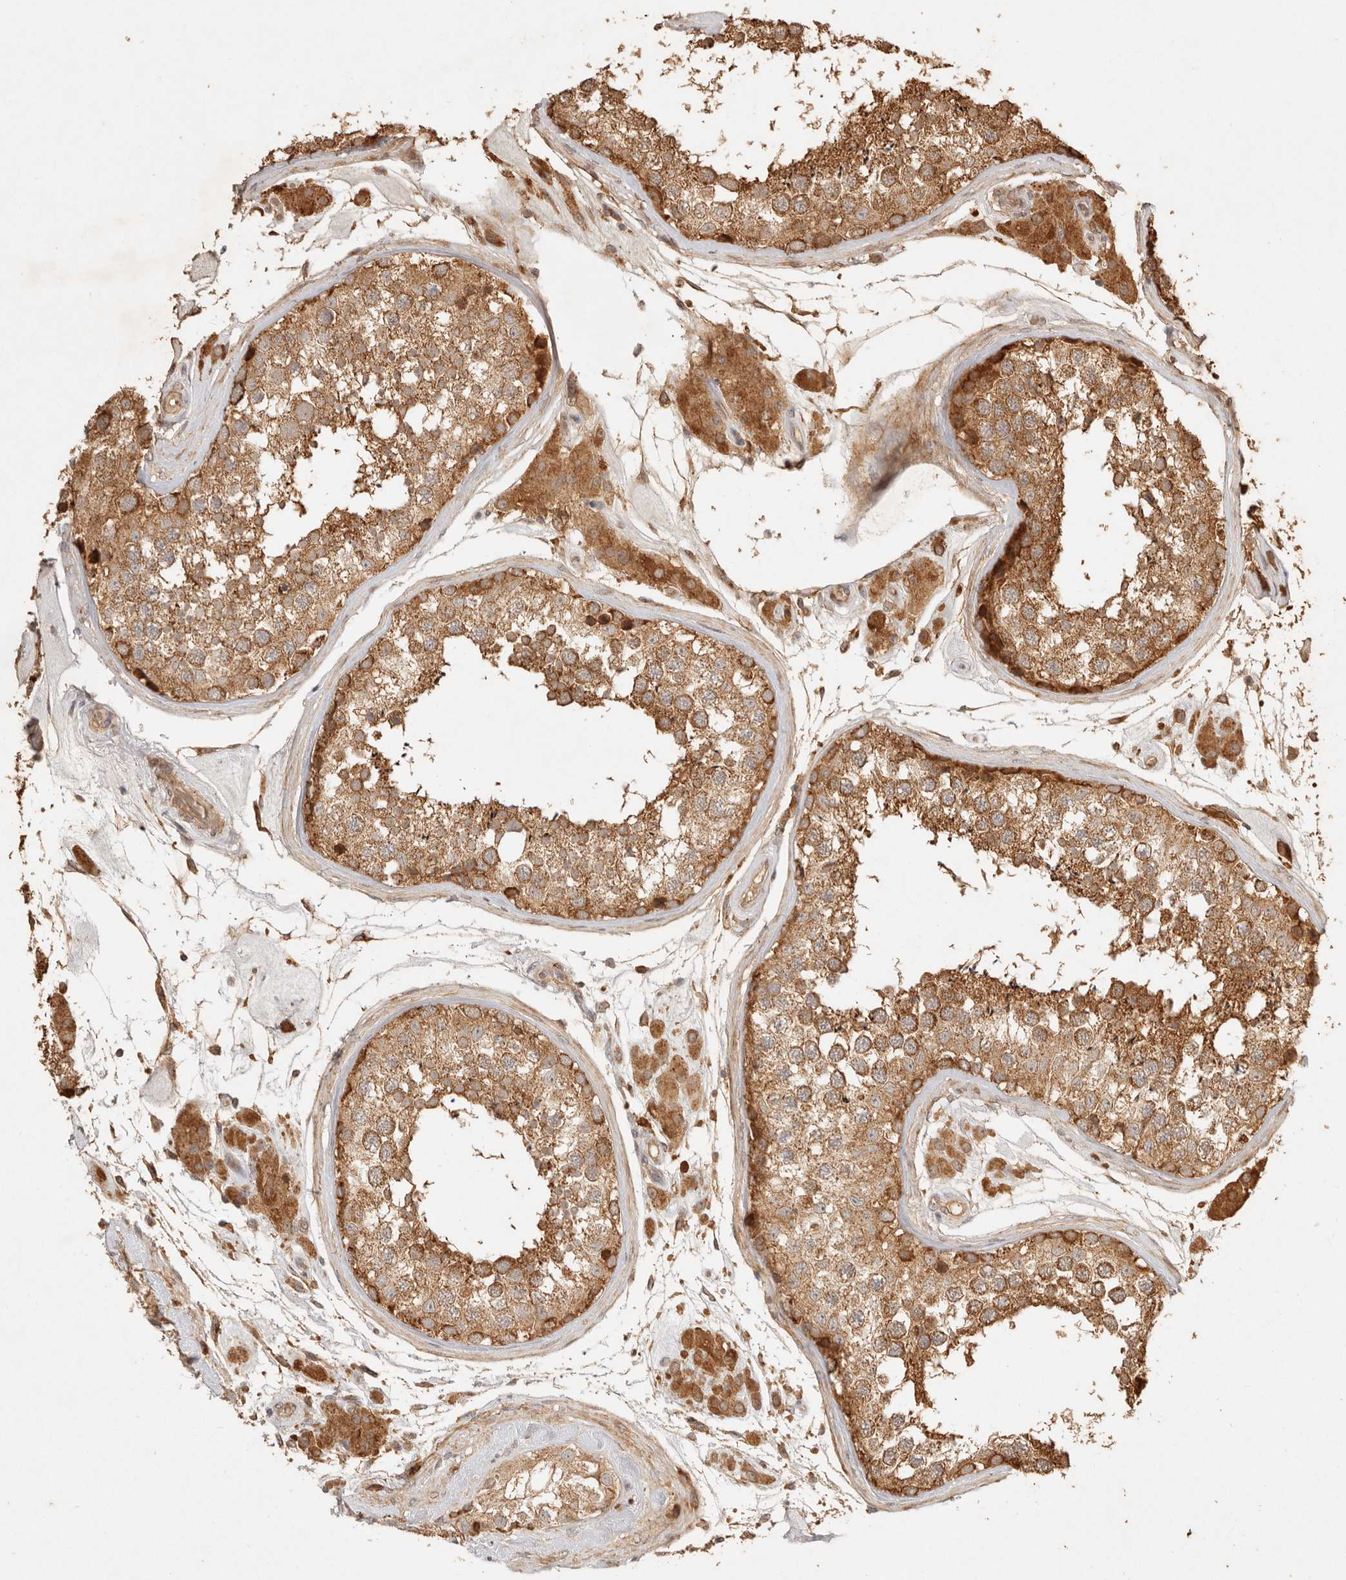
{"staining": {"intensity": "strong", "quantity": ">75%", "location": "cytoplasmic/membranous"}, "tissue": "testis", "cell_type": "Cells in seminiferous ducts", "image_type": "normal", "snomed": [{"axis": "morphology", "description": "Normal tissue, NOS"}, {"axis": "topography", "description": "Testis"}], "caption": "This is a histology image of IHC staining of normal testis, which shows strong positivity in the cytoplasmic/membranous of cells in seminiferous ducts.", "gene": "CLEC4C", "patient": {"sex": "male", "age": 46}}